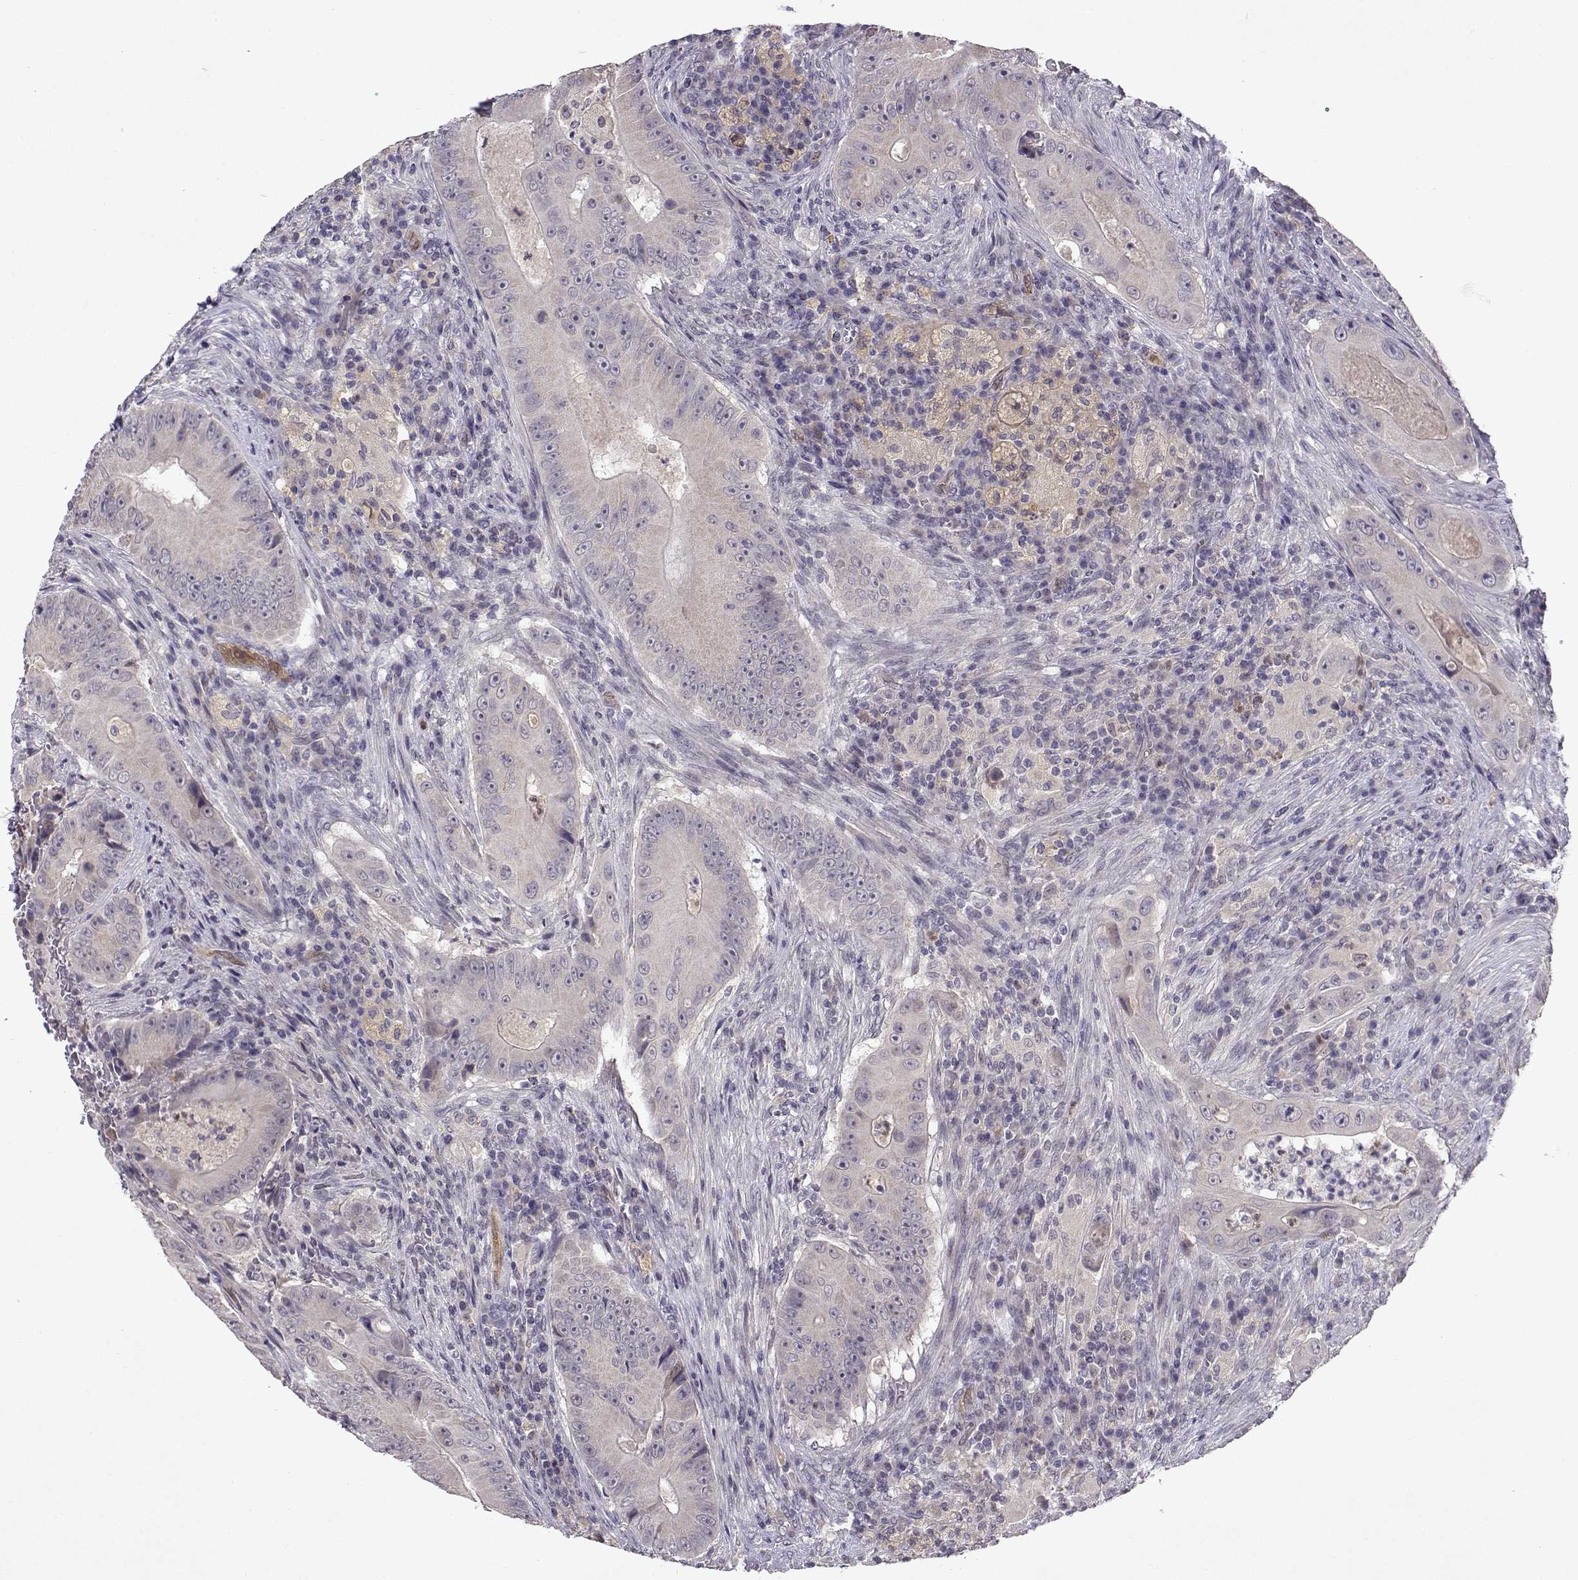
{"staining": {"intensity": "negative", "quantity": "none", "location": "none"}, "tissue": "colorectal cancer", "cell_type": "Tumor cells", "image_type": "cancer", "snomed": [{"axis": "morphology", "description": "Adenocarcinoma, NOS"}, {"axis": "topography", "description": "Colon"}], "caption": "A micrograph of colorectal cancer (adenocarcinoma) stained for a protein demonstrates no brown staining in tumor cells.", "gene": "BMX", "patient": {"sex": "female", "age": 86}}